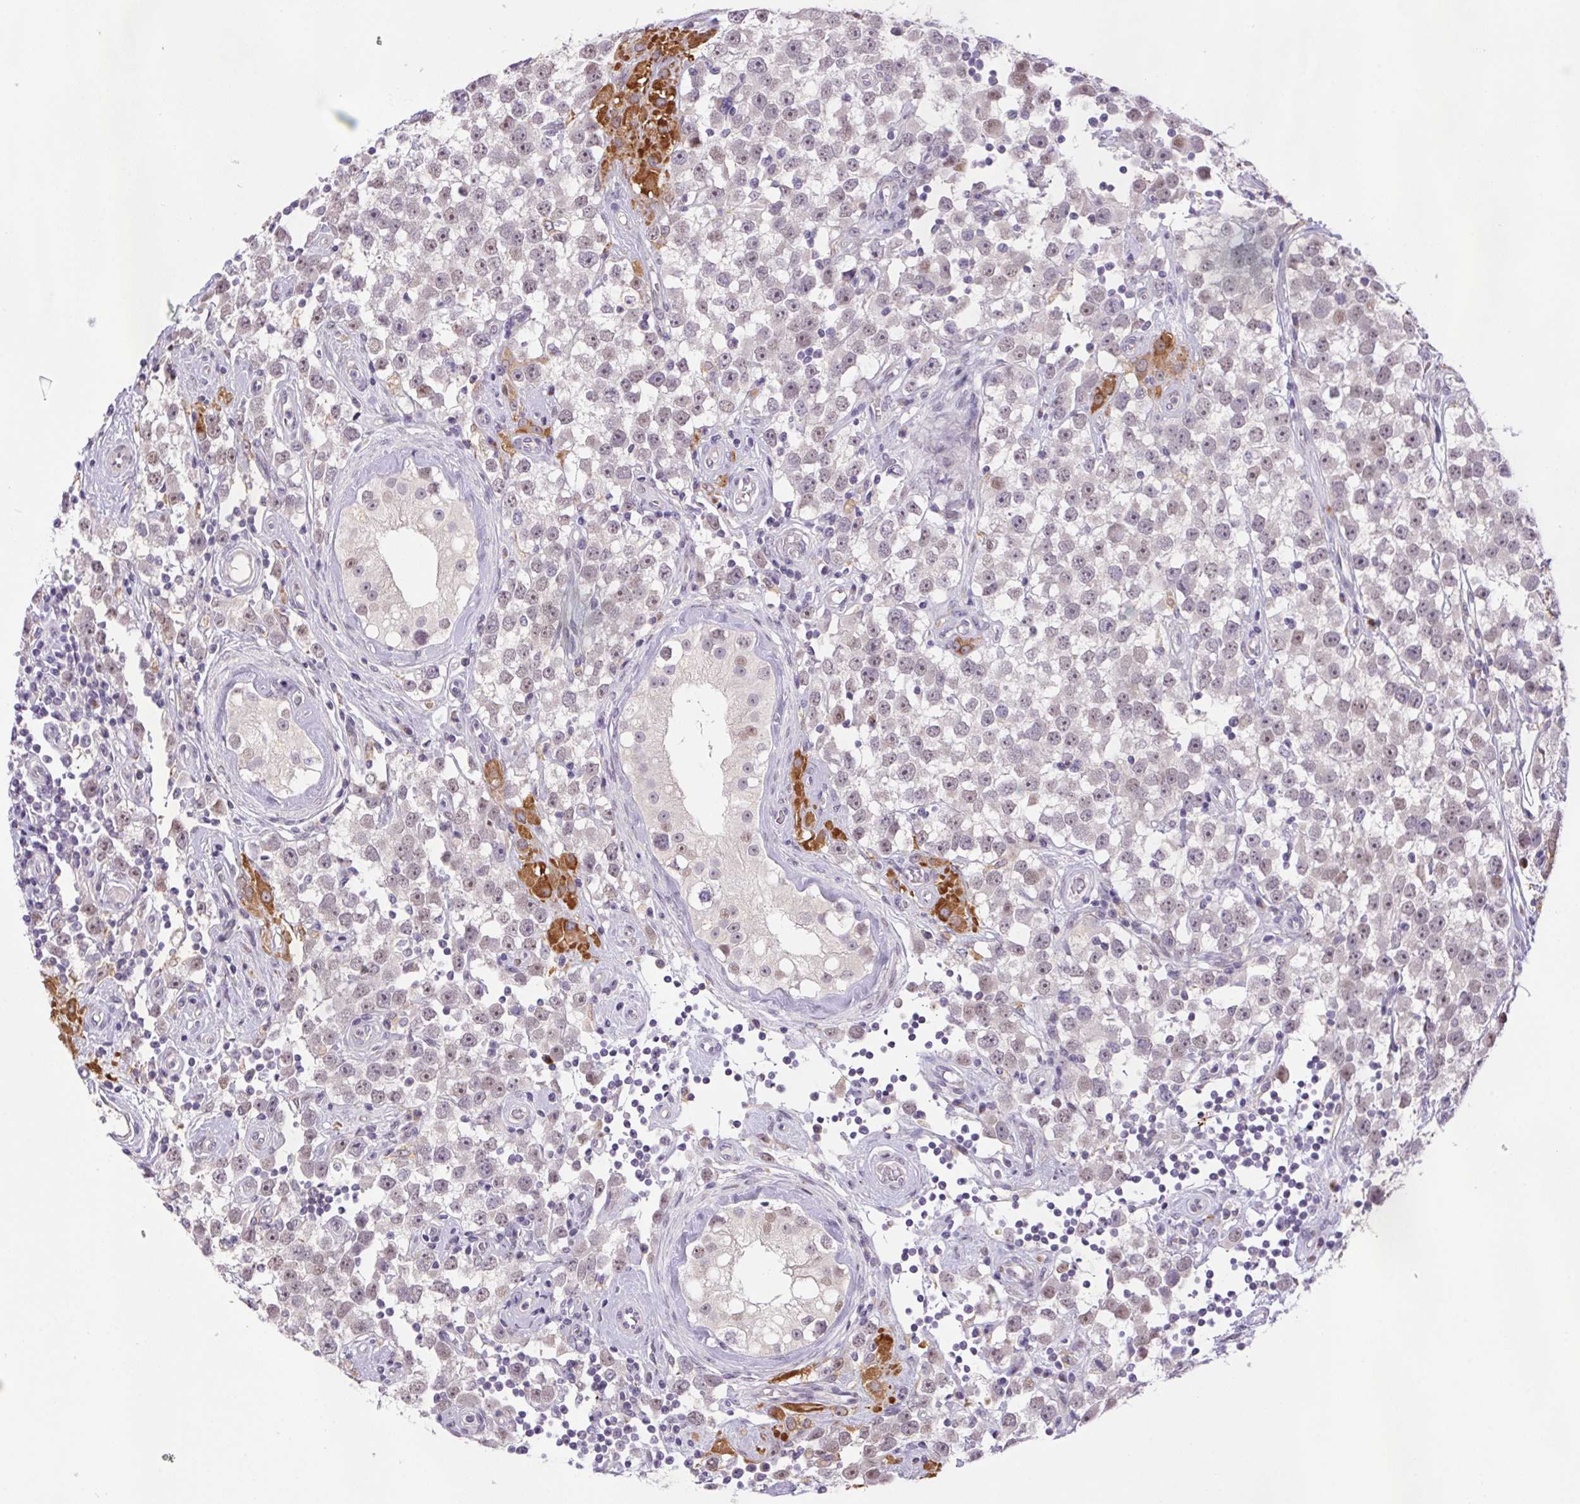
{"staining": {"intensity": "weak", "quantity": "<25%", "location": "nuclear"}, "tissue": "testis cancer", "cell_type": "Tumor cells", "image_type": "cancer", "snomed": [{"axis": "morphology", "description": "Seminoma, NOS"}, {"axis": "topography", "description": "Testis"}], "caption": "Human seminoma (testis) stained for a protein using immunohistochemistry (IHC) reveals no staining in tumor cells.", "gene": "LRRTM1", "patient": {"sex": "male", "age": 34}}